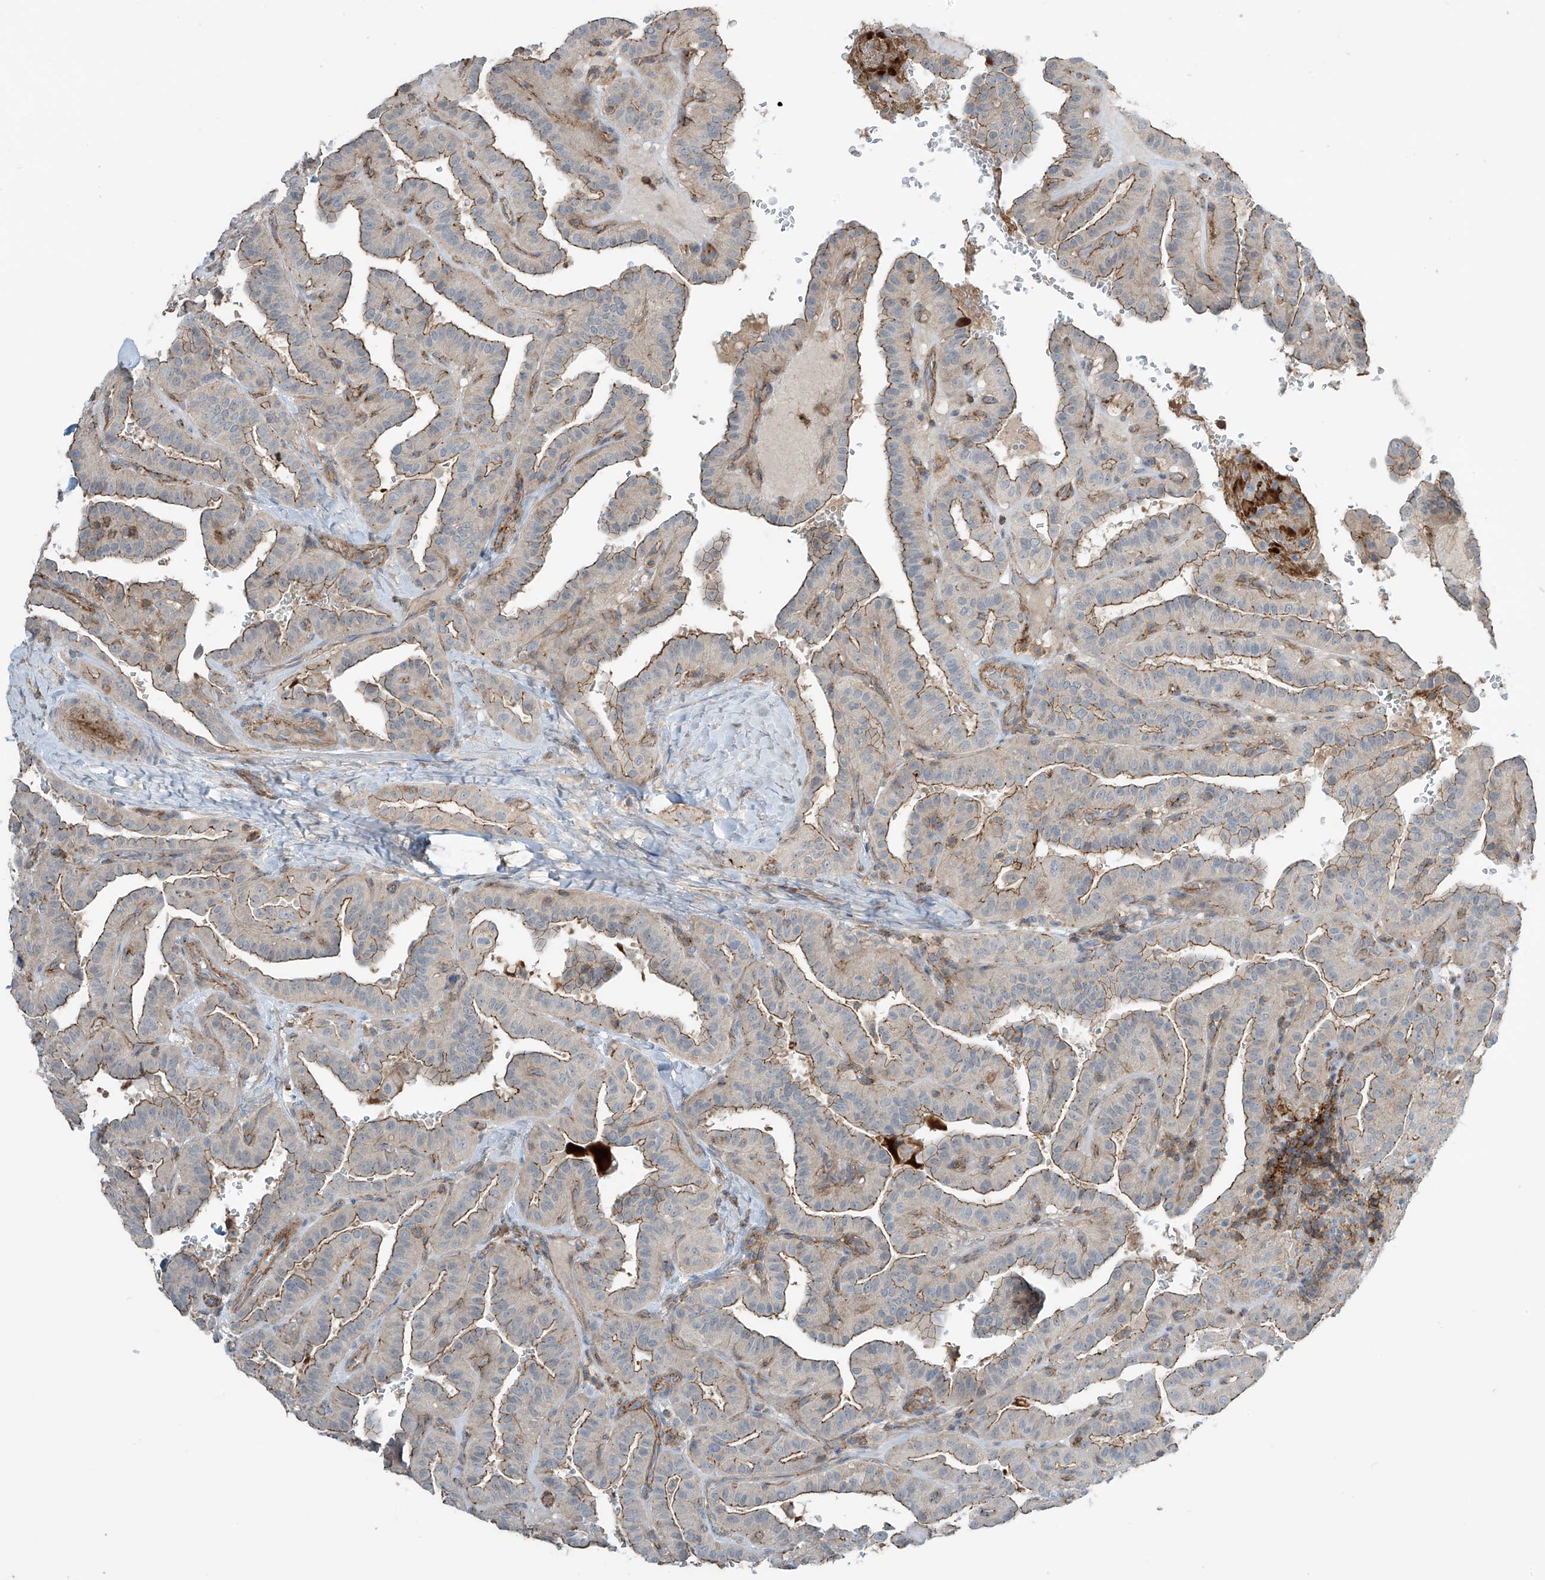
{"staining": {"intensity": "moderate", "quantity": "25%-75%", "location": "cytoplasmic/membranous"}, "tissue": "thyroid cancer", "cell_type": "Tumor cells", "image_type": "cancer", "snomed": [{"axis": "morphology", "description": "Papillary adenocarcinoma, NOS"}, {"axis": "topography", "description": "Thyroid gland"}], "caption": "Immunohistochemical staining of thyroid cancer (papillary adenocarcinoma) demonstrates medium levels of moderate cytoplasmic/membranous expression in approximately 25%-75% of tumor cells. Nuclei are stained in blue.", "gene": "SLC9A2", "patient": {"sex": "male", "age": 77}}